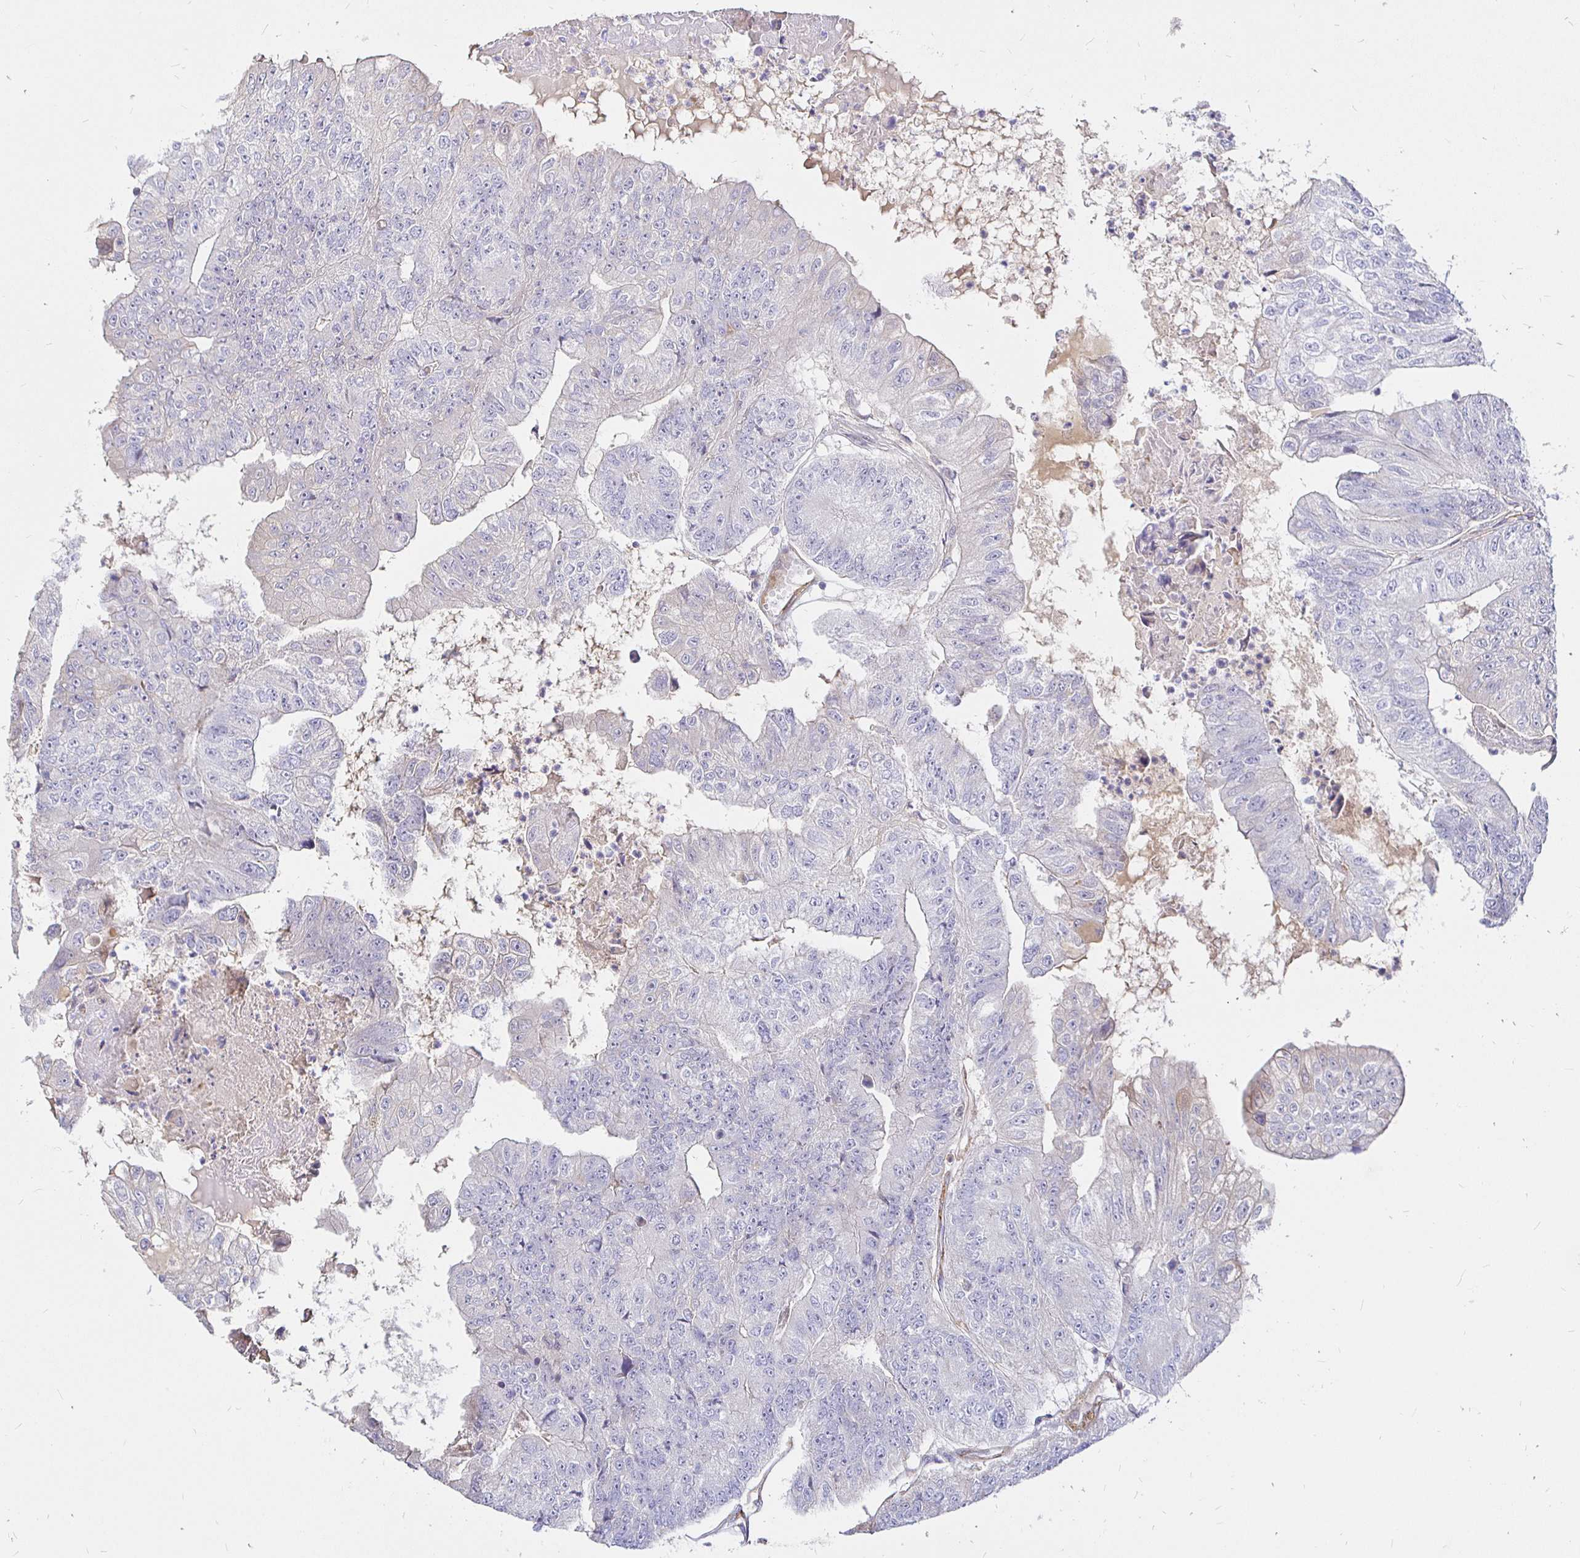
{"staining": {"intensity": "negative", "quantity": "none", "location": "none"}, "tissue": "colorectal cancer", "cell_type": "Tumor cells", "image_type": "cancer", "snomed": [{"axis": "morphology", "description": "Adenocarcinoma, NOS"}, {"axis": "topography", "description": "Colon"}], "caption": "Human adenocarcinoma (colorectal) stained for a protein using immunohistochemistry demonstrates no staining in tumor cells.", "gene": "PALM2AKAP2", "patient": {"sex": "female", "age": 67}}